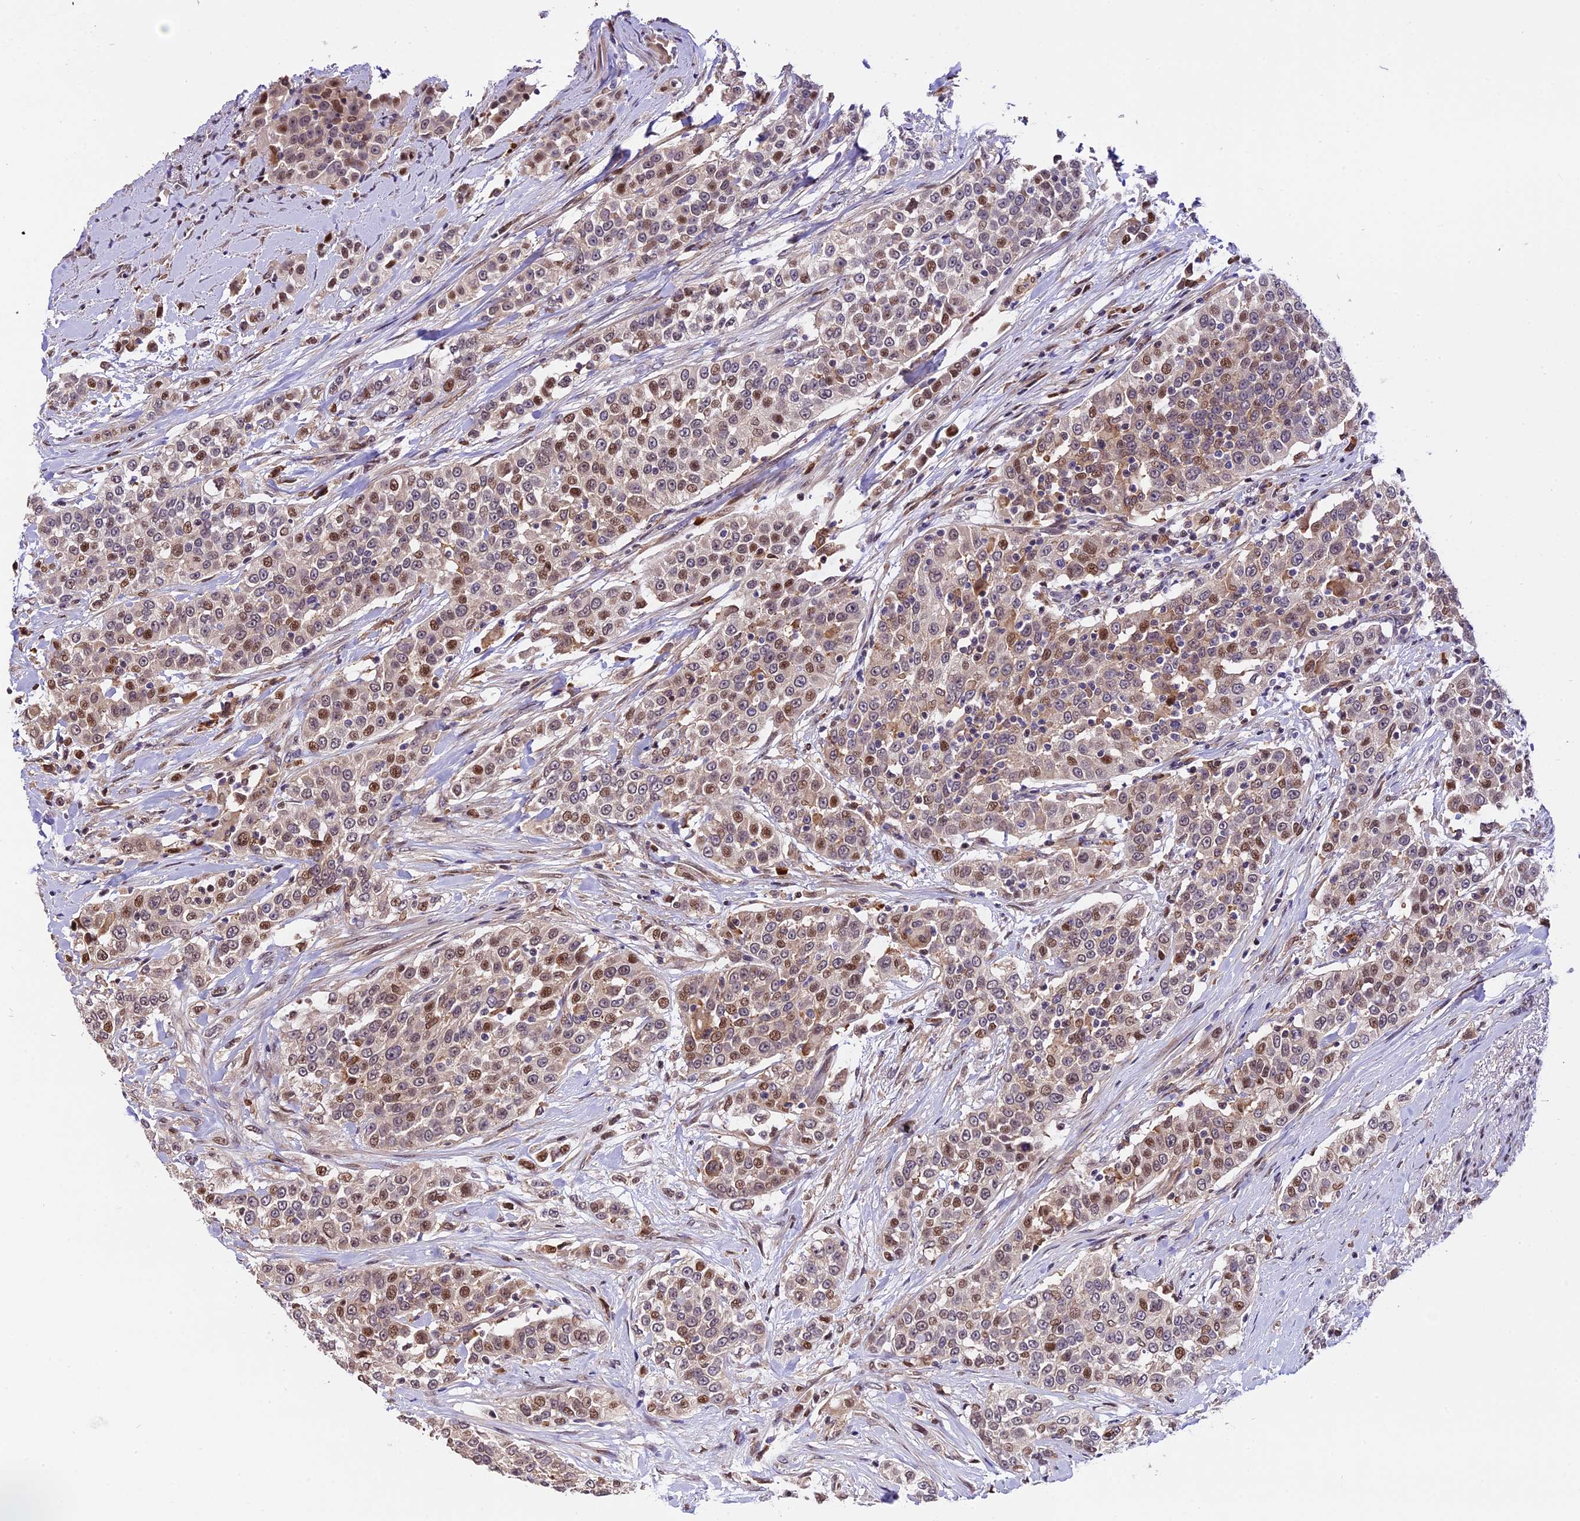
{"staining": {"intensity": "moderate", "quantity": "<25%", "location": "nuclear"}, "tissue": "urothelial cancer", "cell_type": "Tumor cells", "image_type": "cancer", "snomed": [{"axis": "morphology", "description": "Urothelial carcinoma, High grade"}, {"axis": "topography", "description": "Urinary bladder"}], "caption": "Protein staining of urothelial cancer tissue shows moderate nuclear expression in approximately <25% of tumor cells.", "gene": "HERPUD1", "patient": {"sex": "female", "age": 80}}